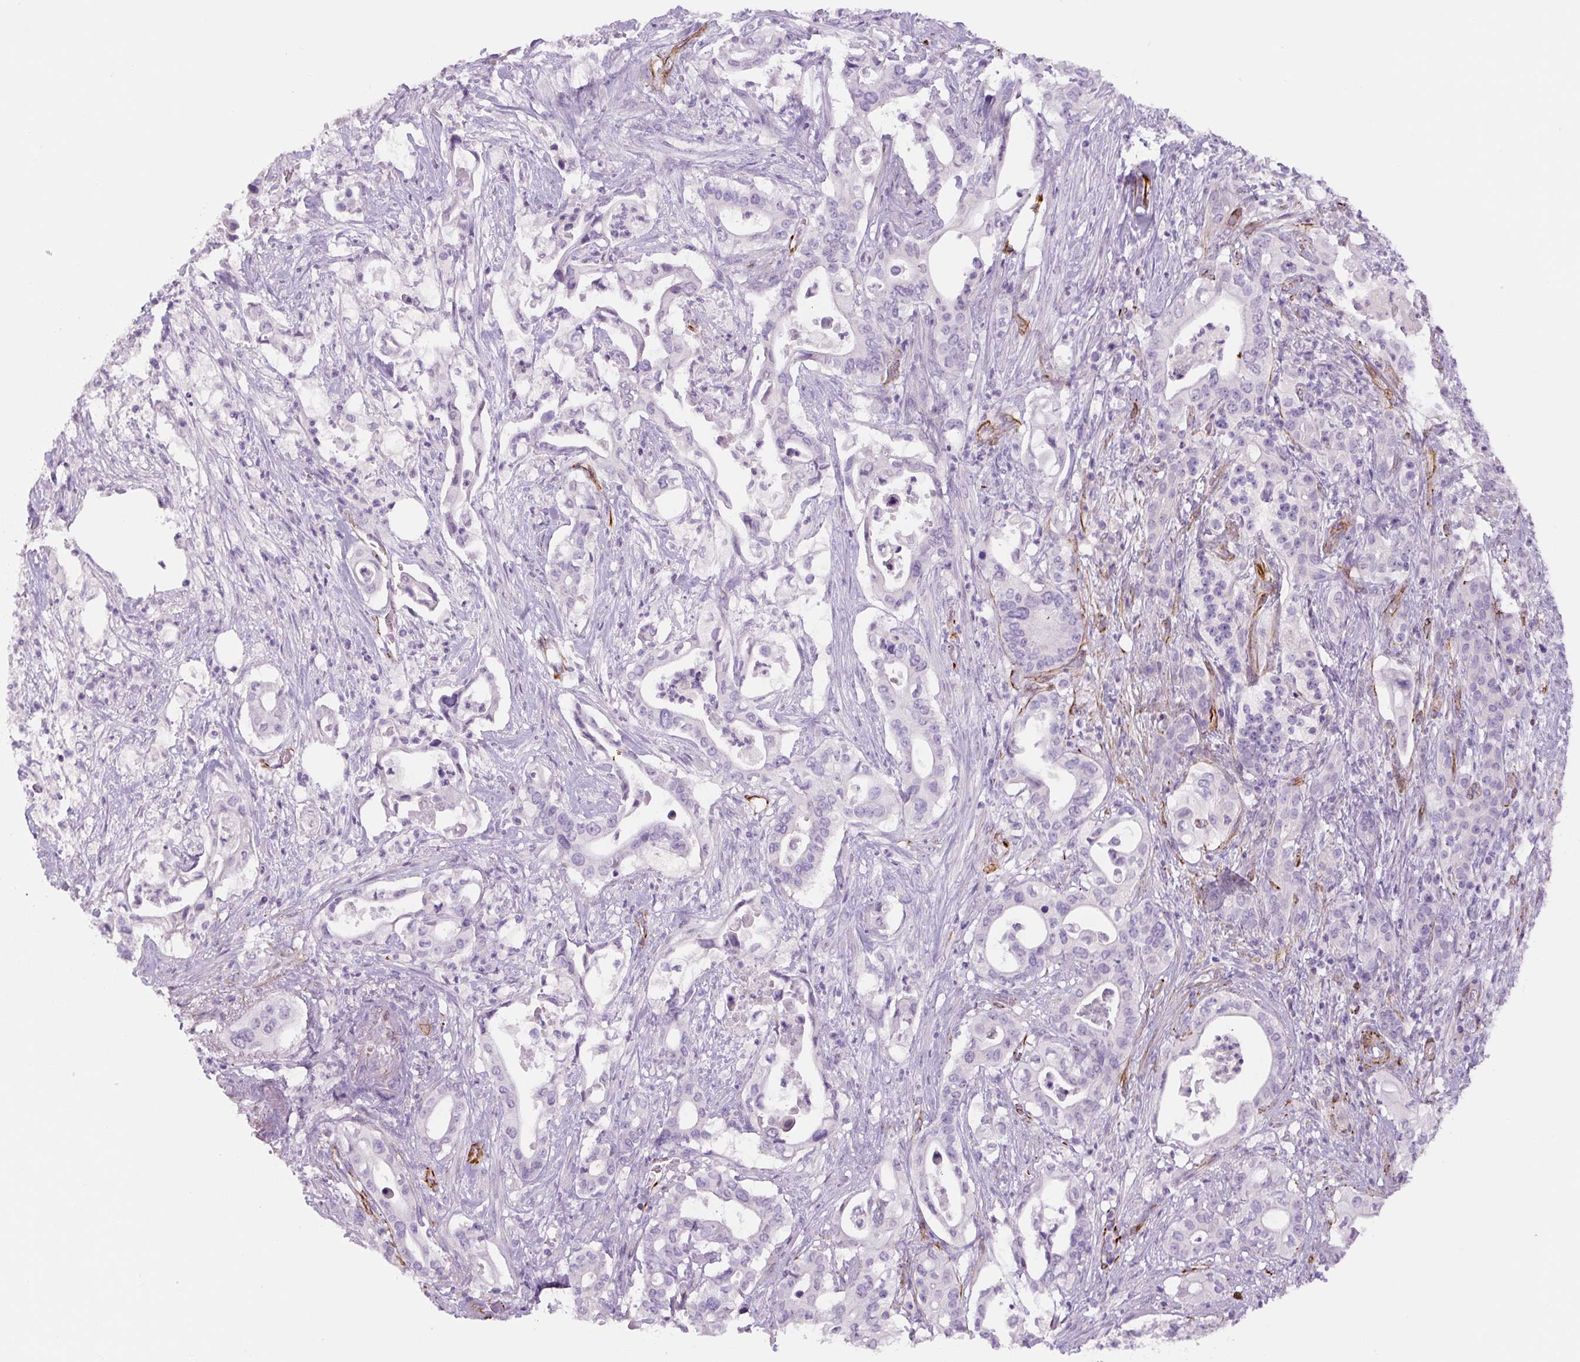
{"staining": {"intensity": "negative", "quantity": "none", "location": "none"}, "tissue": "pancreatic cancer", "cell_type": "Tumor cells", "image_type": "cancer", "snomed": [{"axis": "morphology", "description": "Adenocarcinoma, NOS"}, {"axis": "topography", "description": "Pancreas"}], "caption": "There is no significant staining in tumor cells of pancreatic adenocarcinoma.", "gene": "NES", "patient": {"sex": "female", "age": 77}}